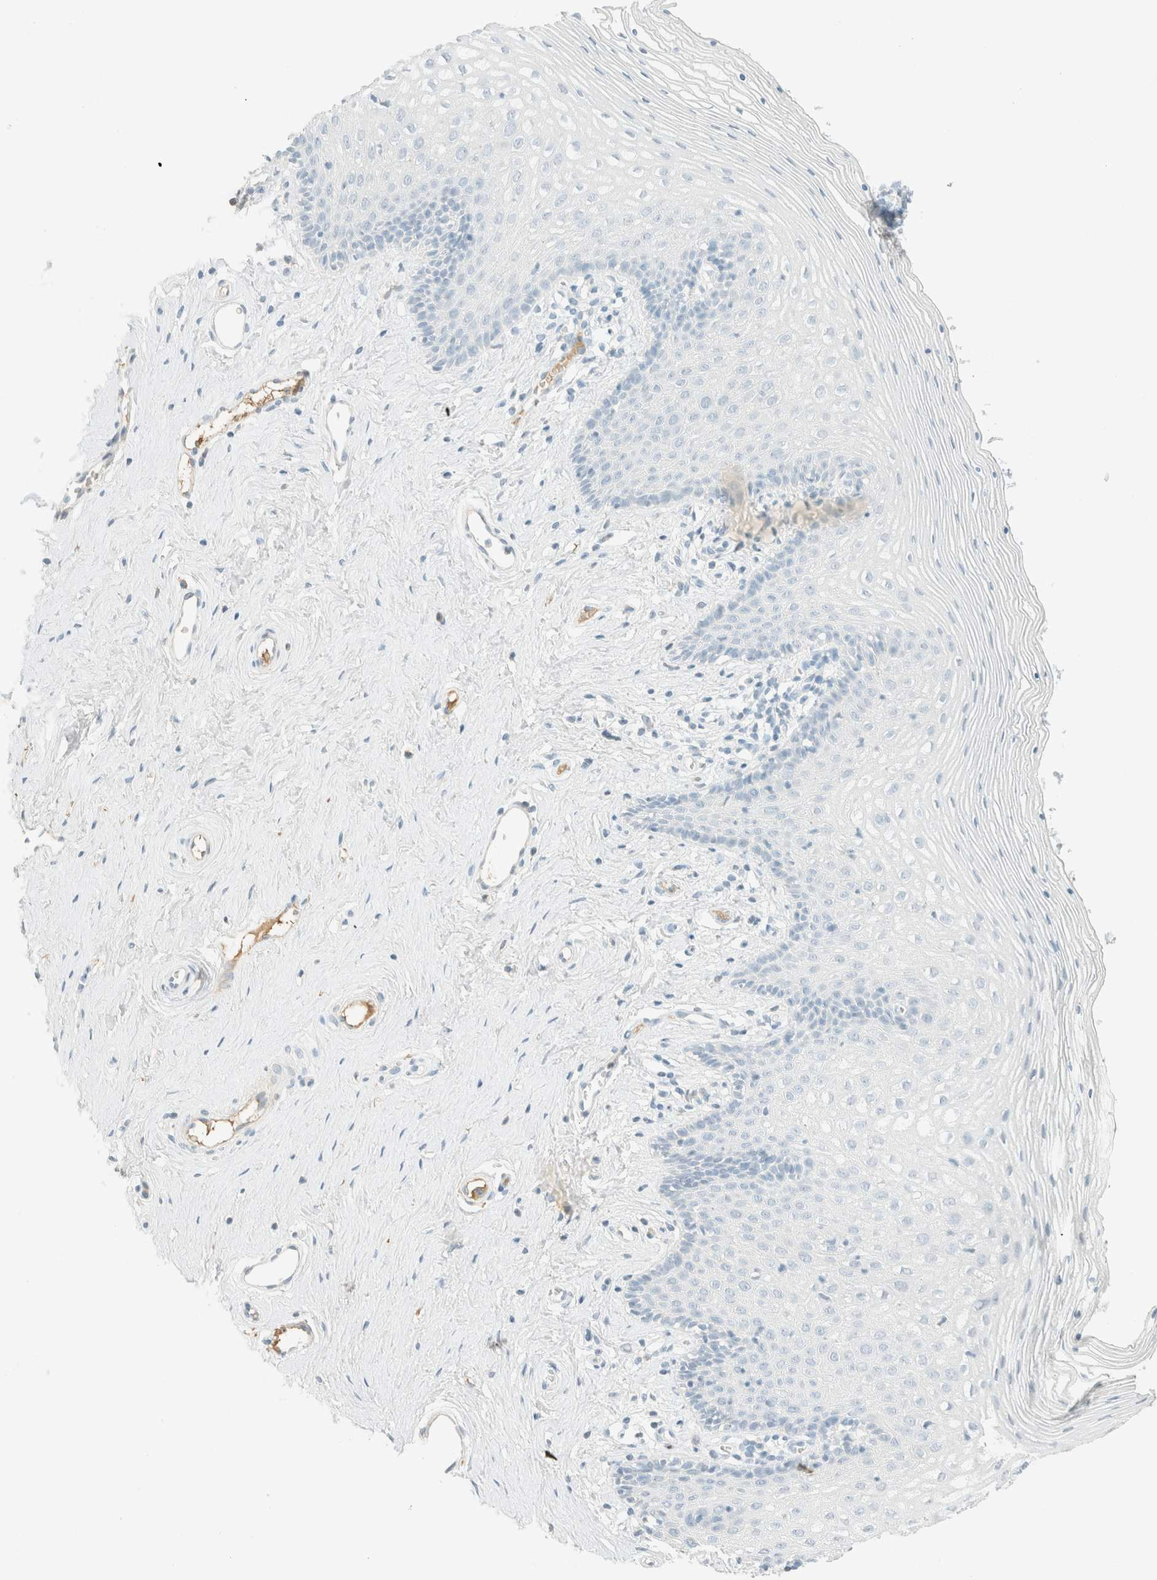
{"staining": {"intensity": "negative", "quantity": "none", "location": "none"}, "tissue": "vagina", "cell_type": "Squamous epithelial cells", "image_type": "normal", "snomed": [{"axis": "morphology", "description": "Normal tissue, NOS"}, {"axis": "topography", "description": "Vagina"}], "caption": "A high-resolution histopathology image shows immunohistochemistry (IHC) staining of normal vagina, which displays no significant staining in squamous epithelial cells.", "gene": "GPA33", "patient": {"sex": "female", "age": 32}}